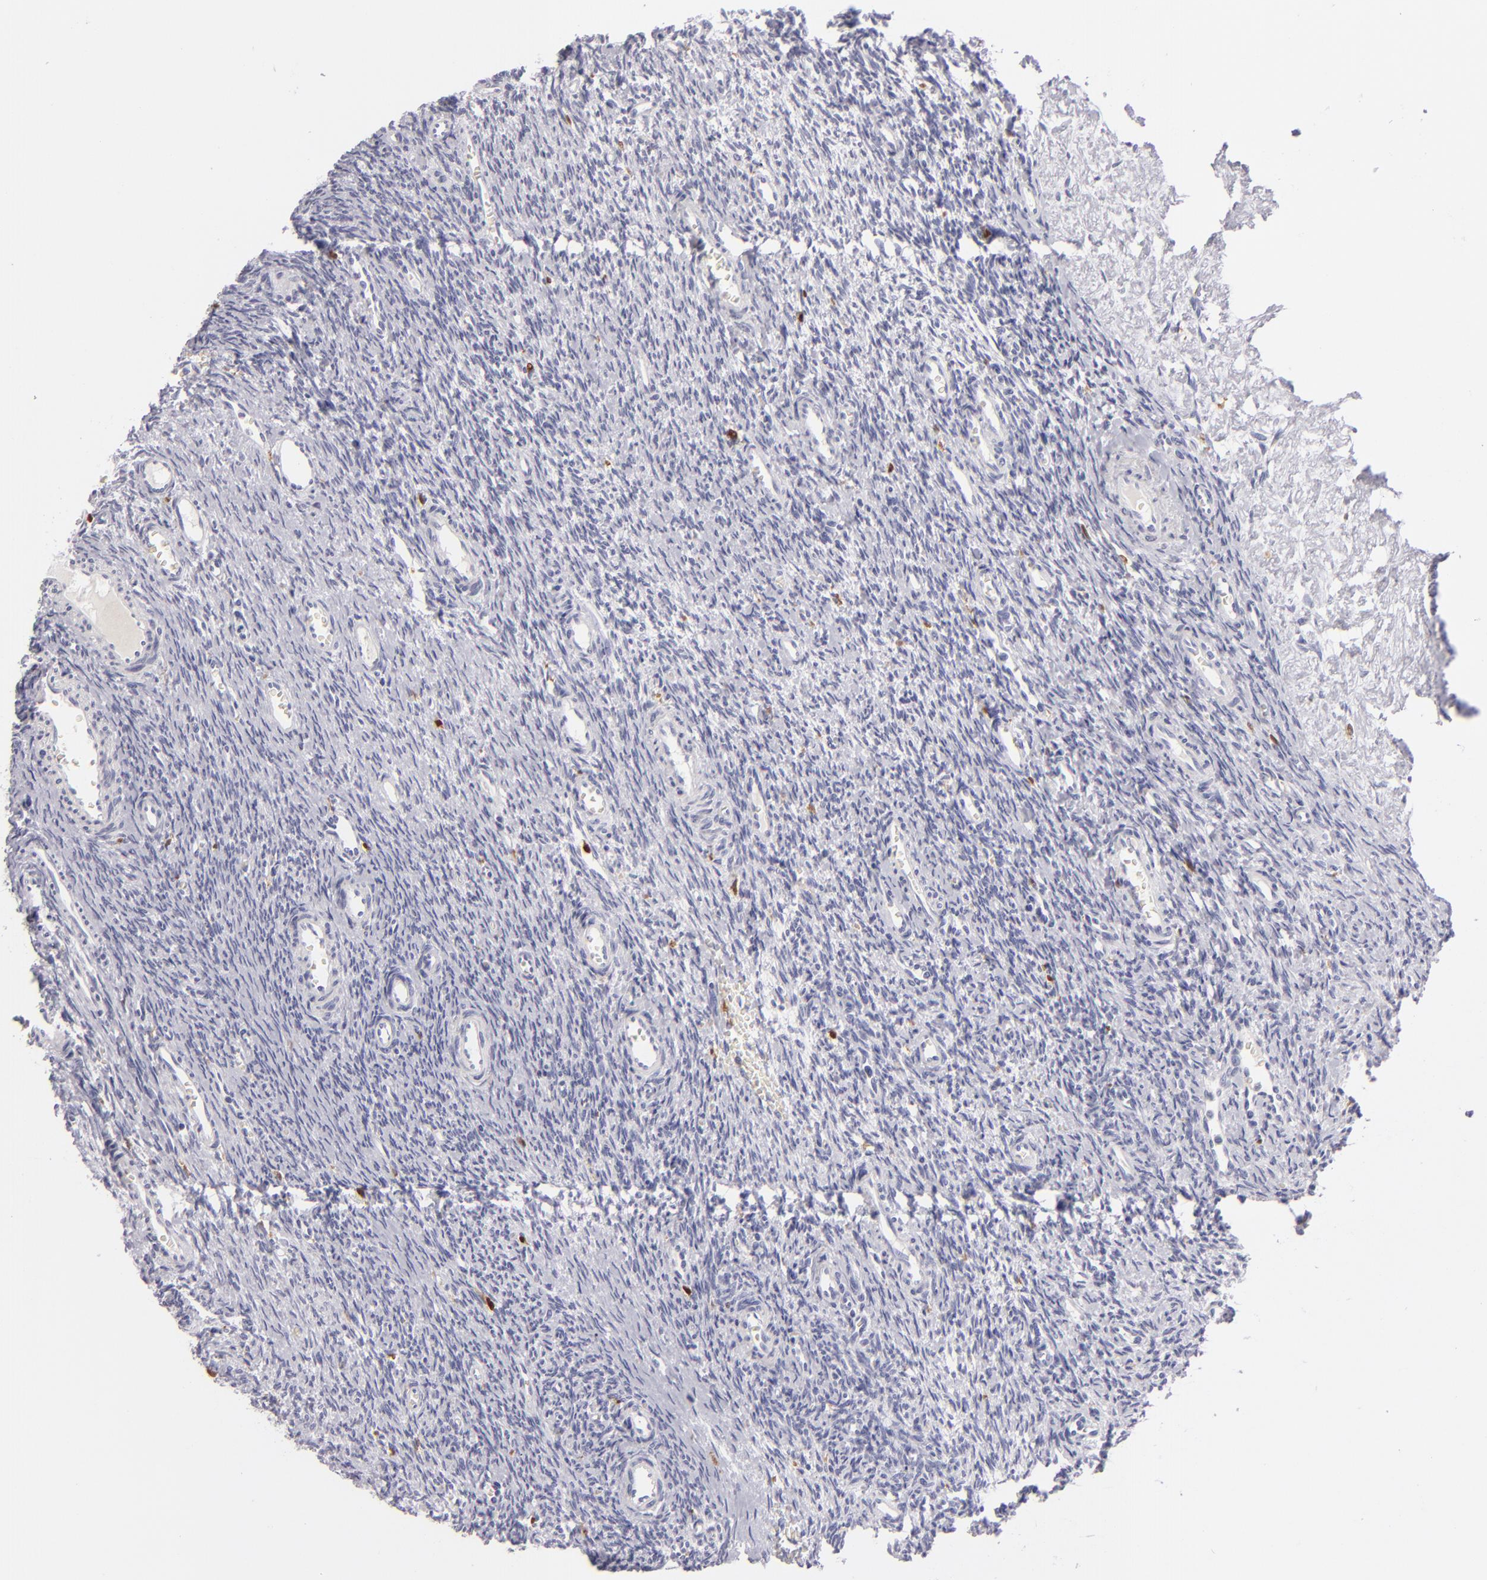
{"staining": {"intensity": "negative", "quantity": "none", "location": "none"}, "tissue": "ovary", "cell_type": "Follicle cells", "image_type": "normal", "snomed": [{"axis": "morphology", "description": "Normal tissue, NOS"}, {"axis": "topography", "description": "Ovary"}], "caption": "Protein analysis of unremarkable ovary displays no significant expression in follicle cells. (Brightfield microscopy of DAB (3,3'-diaminobenzidine) IHC at high magnification).", "gene": "F13A1", "patient": {"sex": "female", "age": 39}}